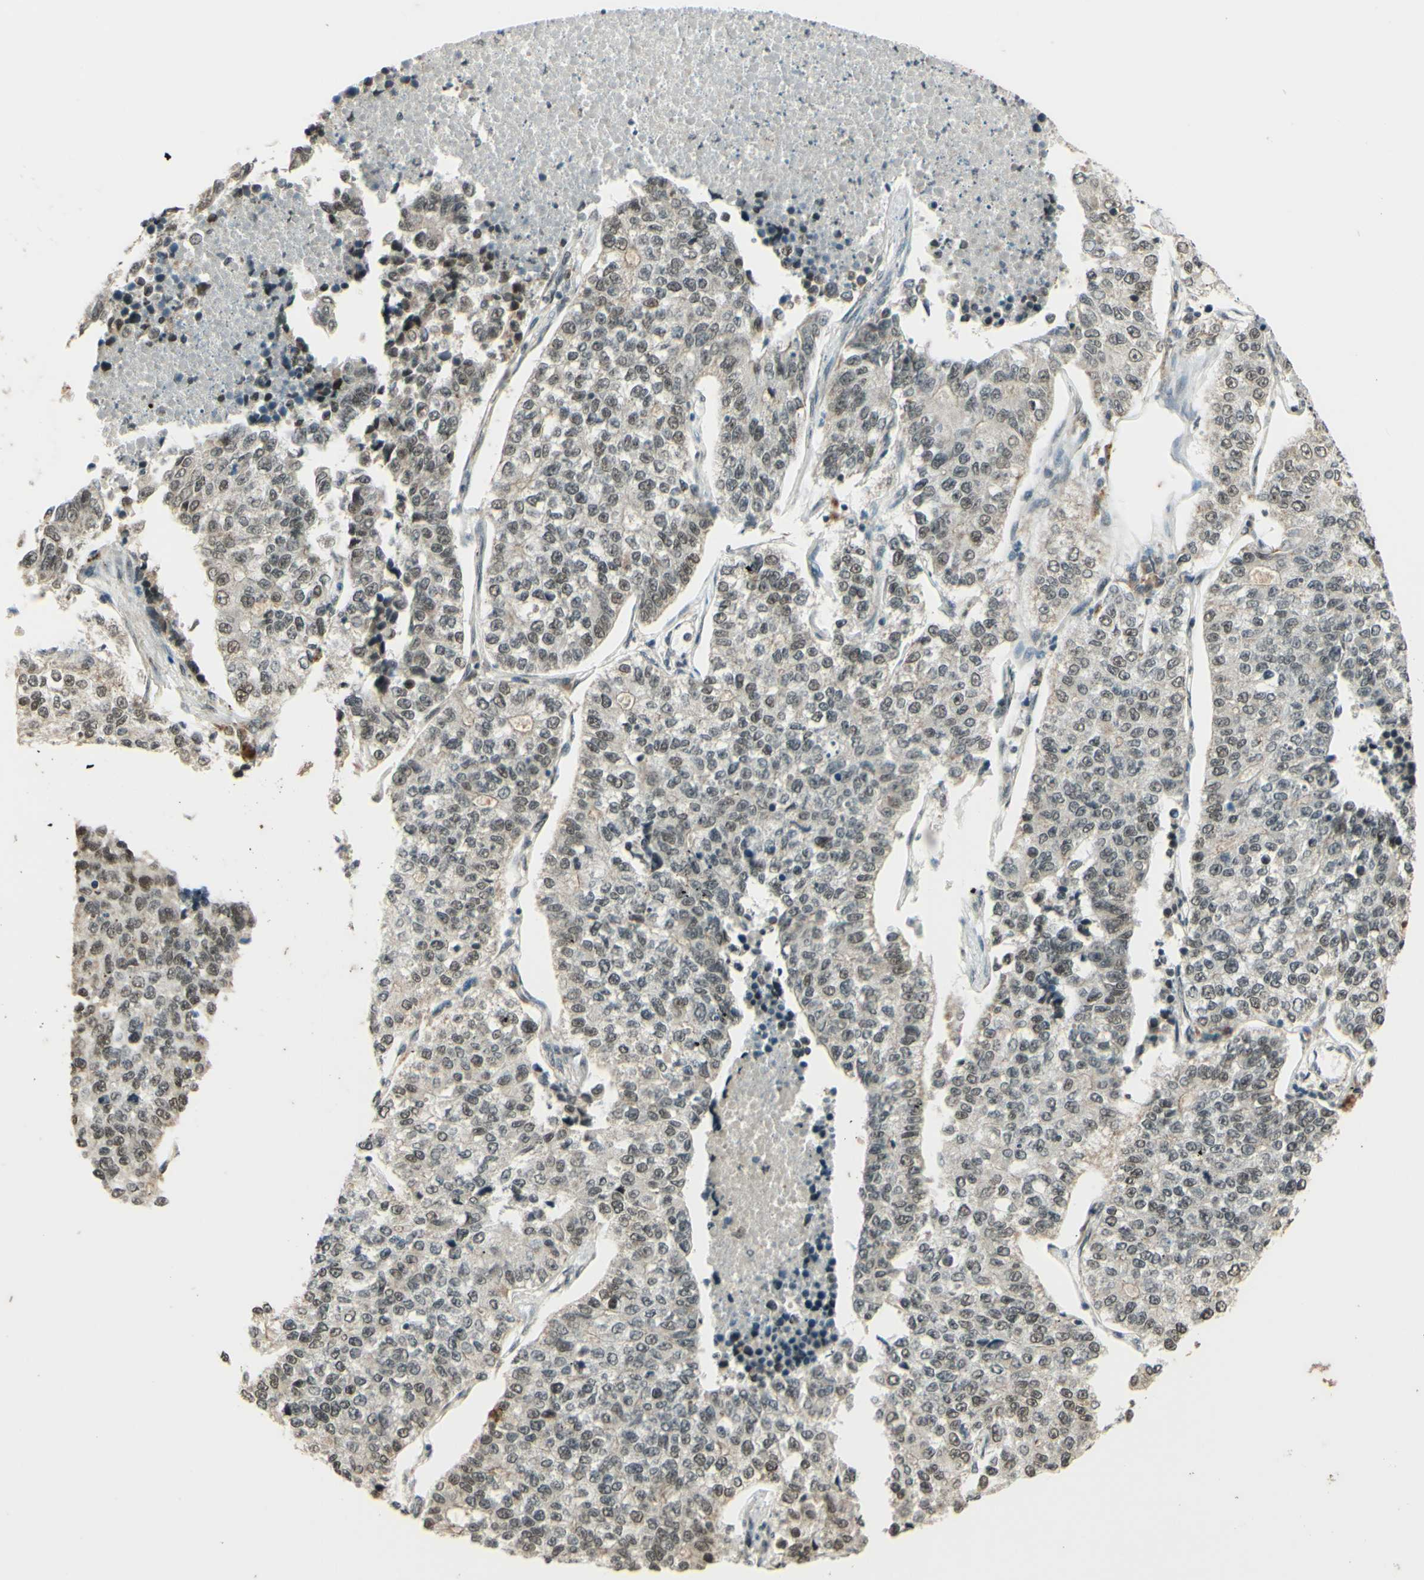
{"staining": {"intensity": "weak", "quantity": ">75%", "location": "nuclear"}, "tissue": "lung cancer", "cell_type": "Tumor cells", "image_type": "cancer", "snomed": [{"axis": "morphology", "description": "Adenocarcinoma, NOS"}, {"axis": "topography", "description": "Lung"}], "caption": "Immunohistochemical staining of lung cancer (adenocarcinoma) exhibits weak nuclear protein expression in approximately >75% of tumor cells.", "gene": "SMARCB1", "patient": {"sex": "male", "age": 49}}